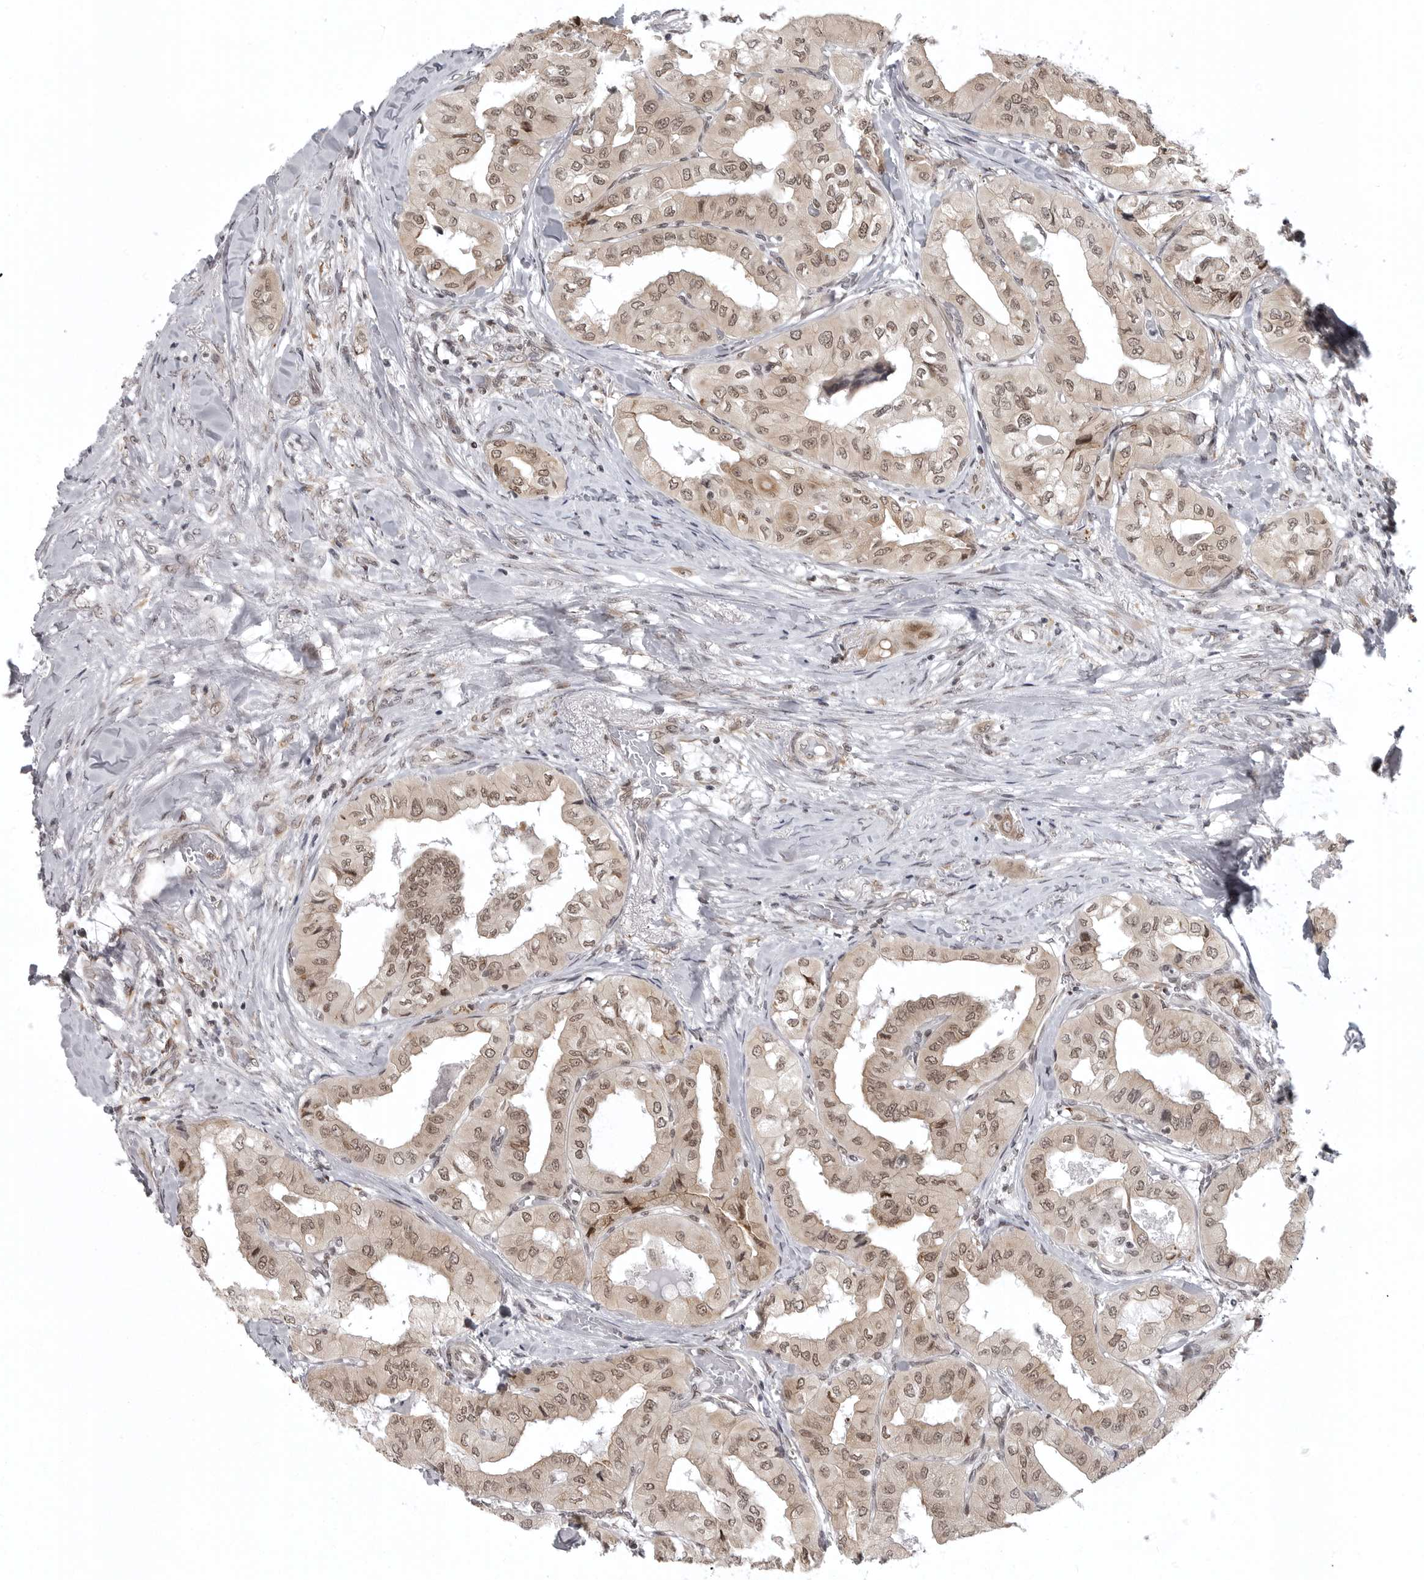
{"staining": {"intensity": "moderate", "quantity": ">75%", "location": "nuclear"}, "tissue": "thyroid cancer", "cell_type": "Tumor cells", "image_type": "cancer", "snomed": [{"axis": "morphology", "description": "Papillary adenocarcinoma, NOS"}, {"axis": "topography", "description": "Thyroid gland"}], "caption": "This is an image of immunohistochemistry (IHC) staining of thyroid cancer (papillary adenocarcinoma), which shows moderate expression in the nuclear of tumor cells.", "gene": "PRDM10", "patient": {"sex": "female", "age": 59}}